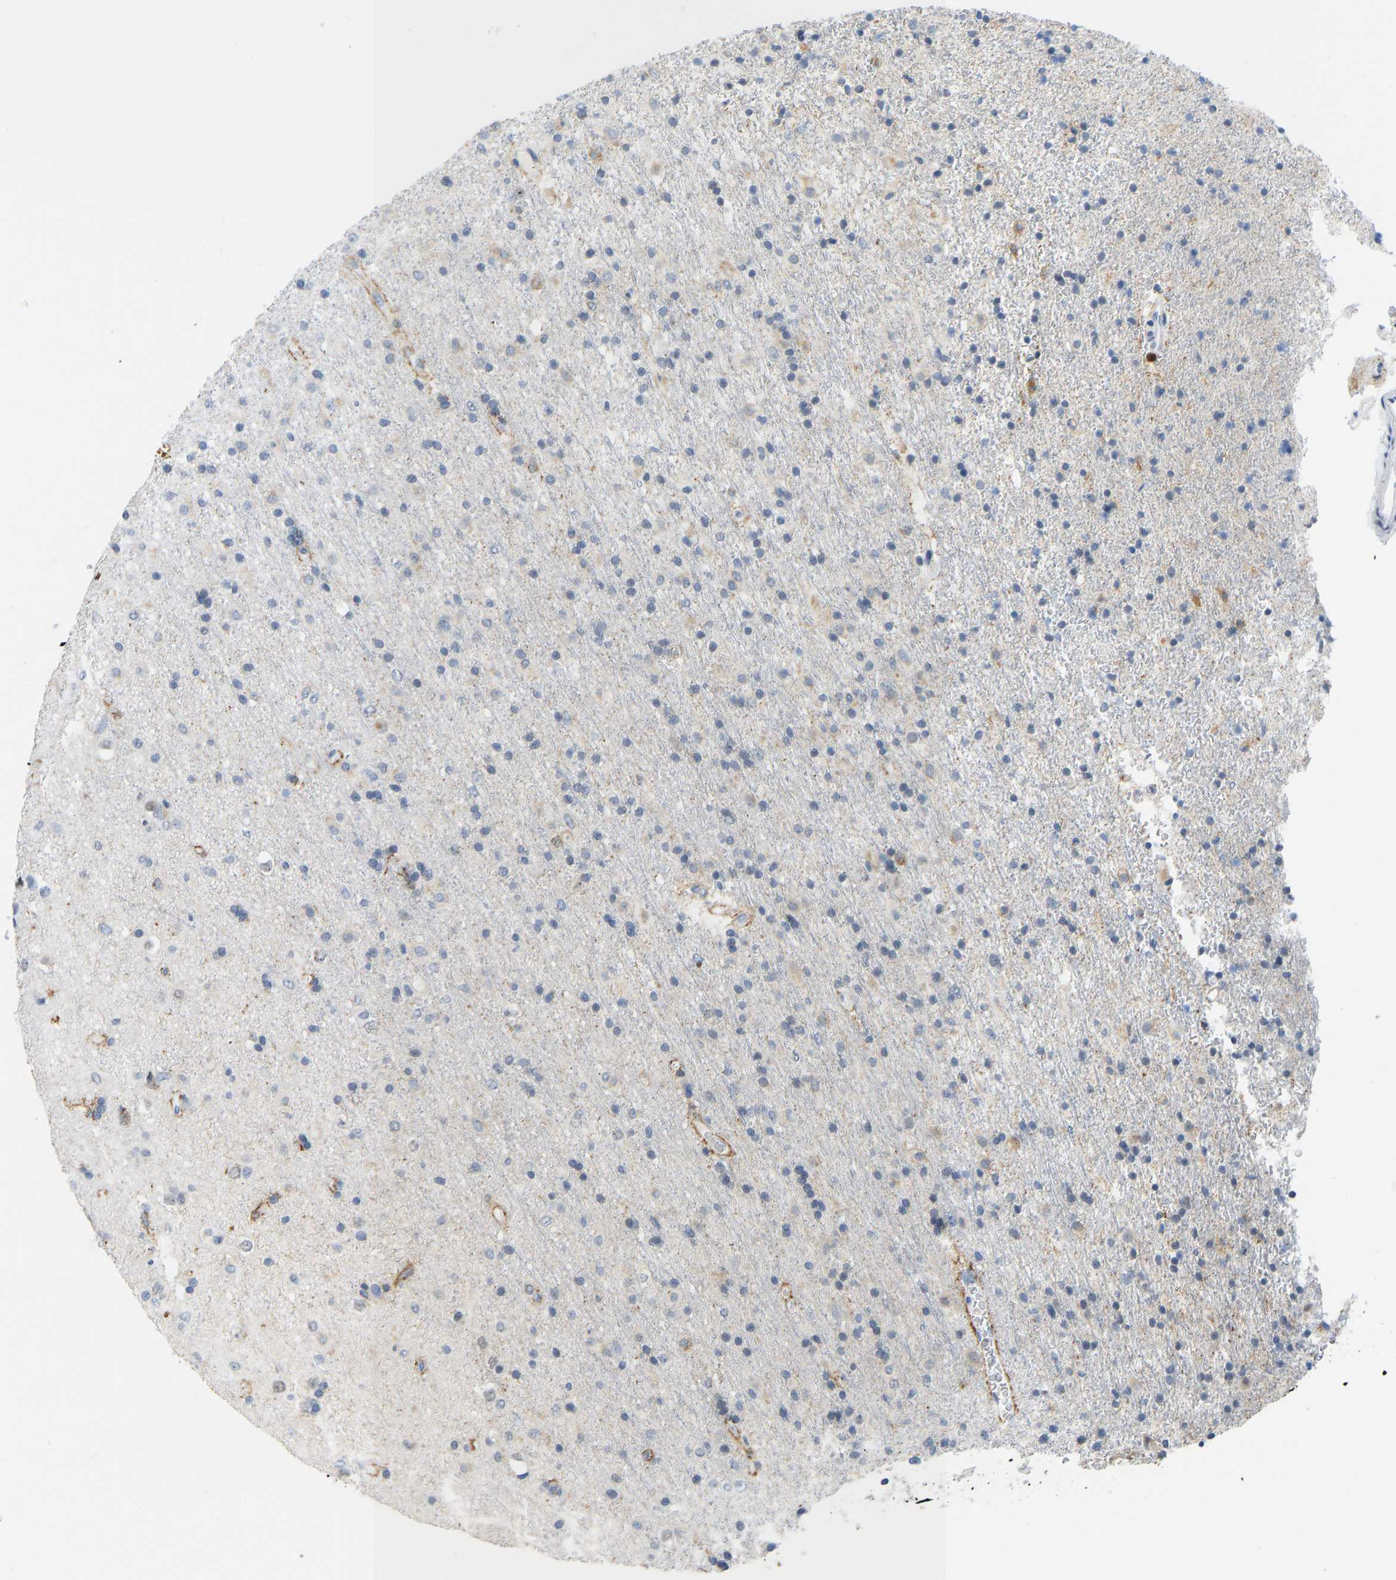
{"staining": {"intensity": "negative", "quantity": "none", "location": "none"}, "tissue": "glioma", "cell_type": "Tumor cells", "image_type": "cancer", "snomed": [{"axis": "morphology", "description": "Glioma, malignant, Low grade"}, {"axis": "topography", "description": "Brain"}], "caption": "The photomicrograph shows no significant positivity in tumor cells of malignant glioma (low-grade).", "gene": "TXNDC2", "patient": {"sex": "male", "age": 65}}